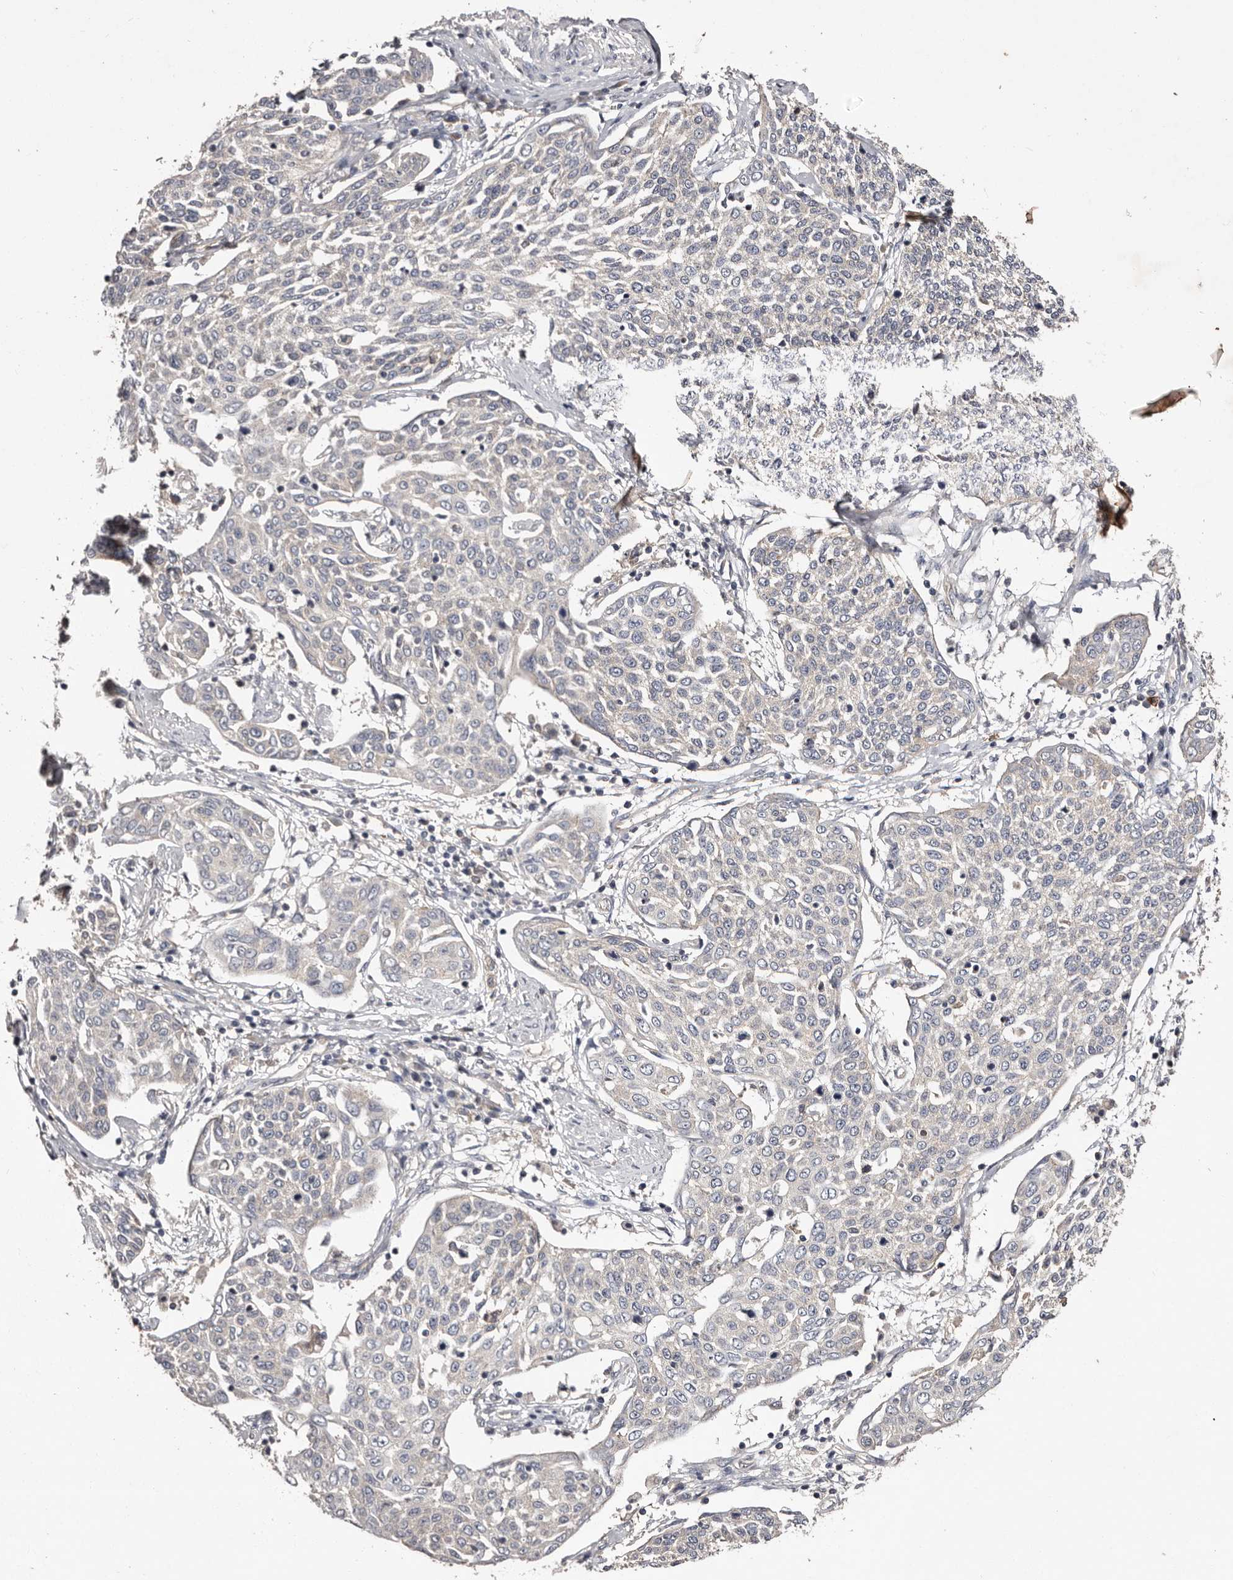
{"staining": {"intensity": "negative", "quantity": "none", "location": "none"}, "tissue": "cervical cancer", "cell_type": "Tumor cells", "image_type": "cancer", "snomed": [{"axis": "morphology", "description": "Squamous cell carcinoma, NOS"}, {"axis": "topography", "description": "Cervix"}], "caption": "Tumor cells show no significant expression in cervical cancer.", "gene": "LTV1", "patient": {"sex": "female", "age": 34}}